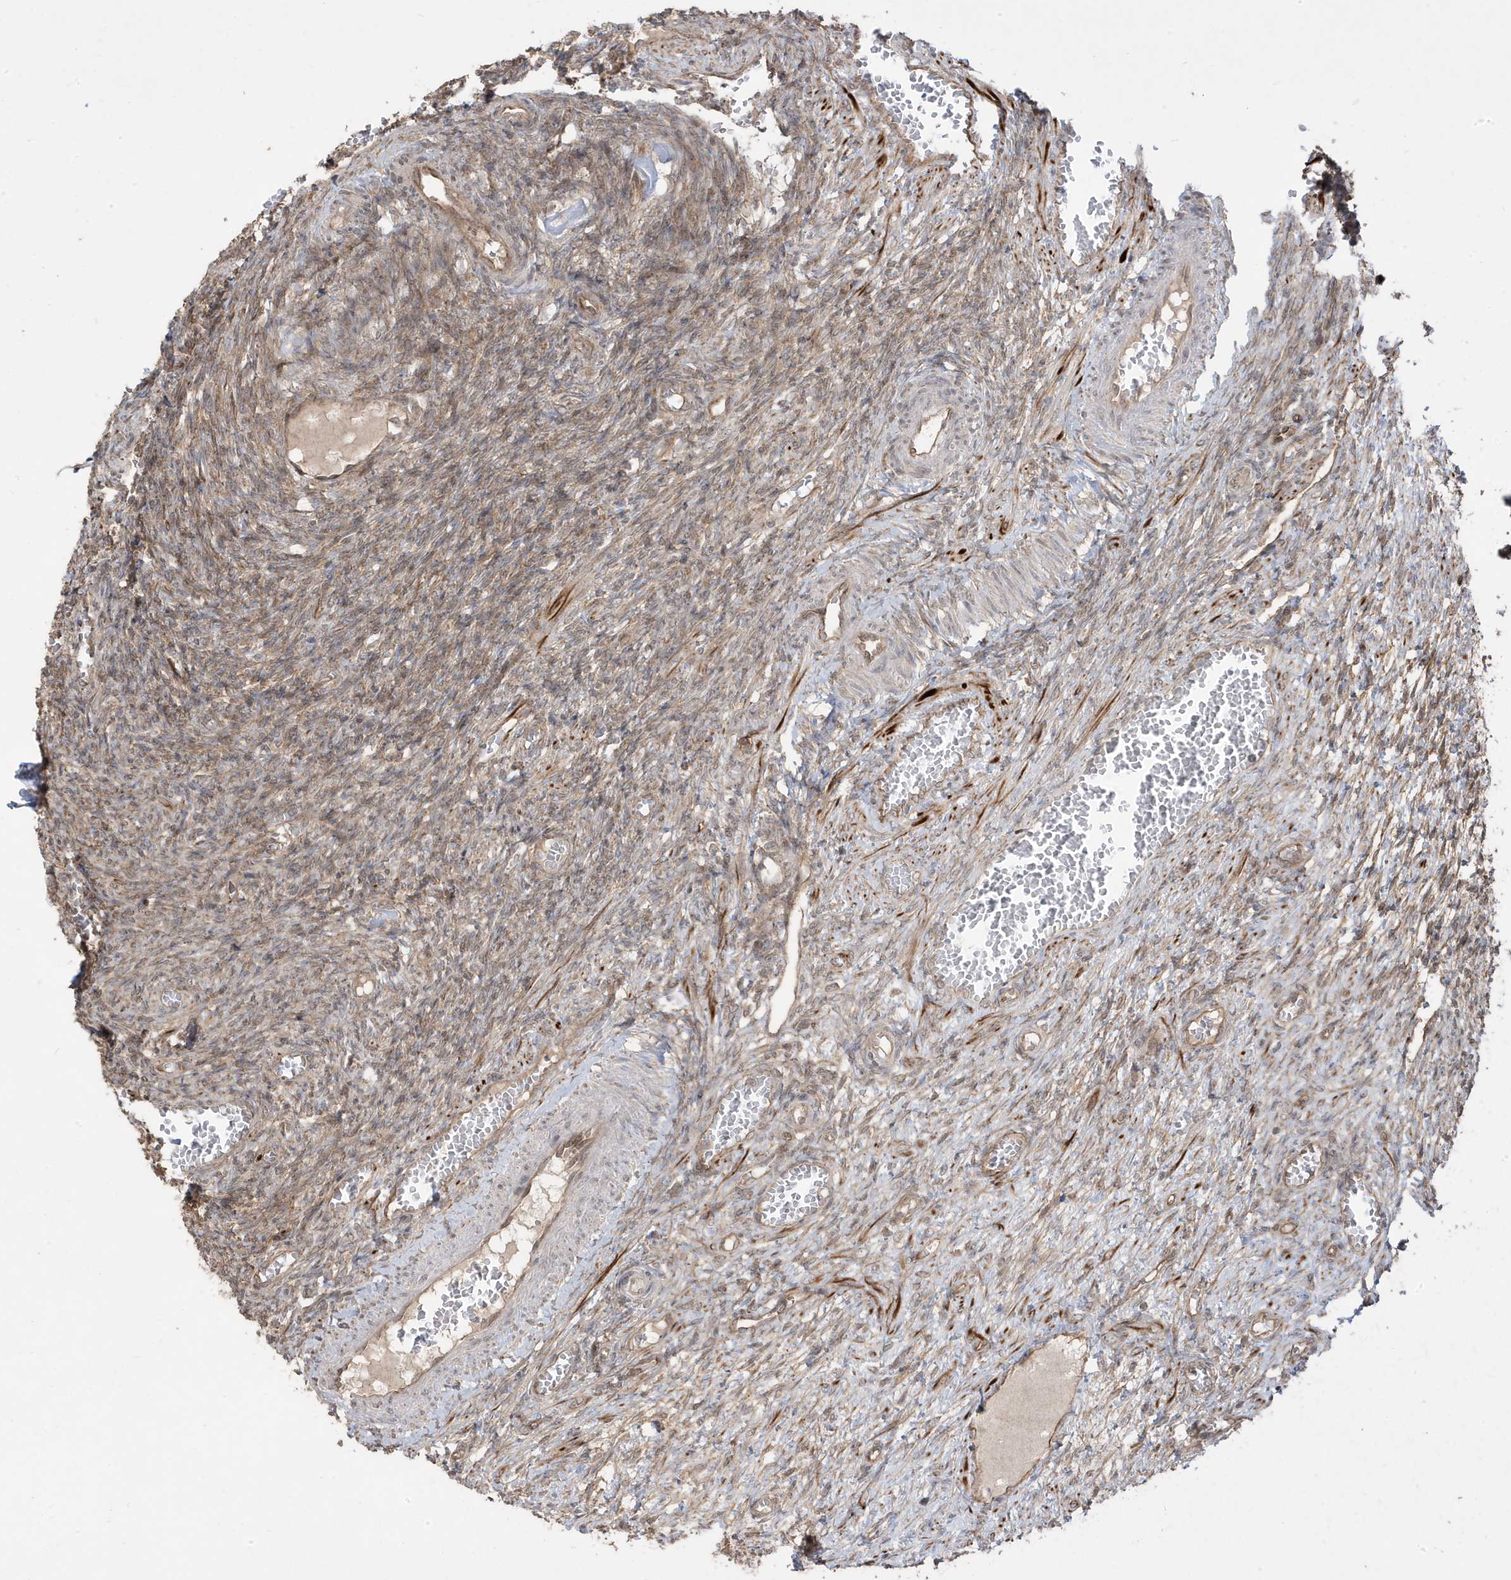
{"staining": {"intensity": "weak", "quantity": ">75%", "location": "cytoplasmic/membranous"}, "tissue": "ovary", "cell_type": "Ovarian stroma cells", "image_type": "normal", "snomed": [{"axis": "morphology", "description": "Normal tissue, NOS"}, {"axis": "topography", "description": "Ovary"}], "caption": "The histopathology image displays staining of normal ovary, revealing weak cytoplasmic/membranous protein staining (brown color) within ovarian stroma cells.", "gene": "DNAJC12", "patient": {"sex": "female", "age": 27}}